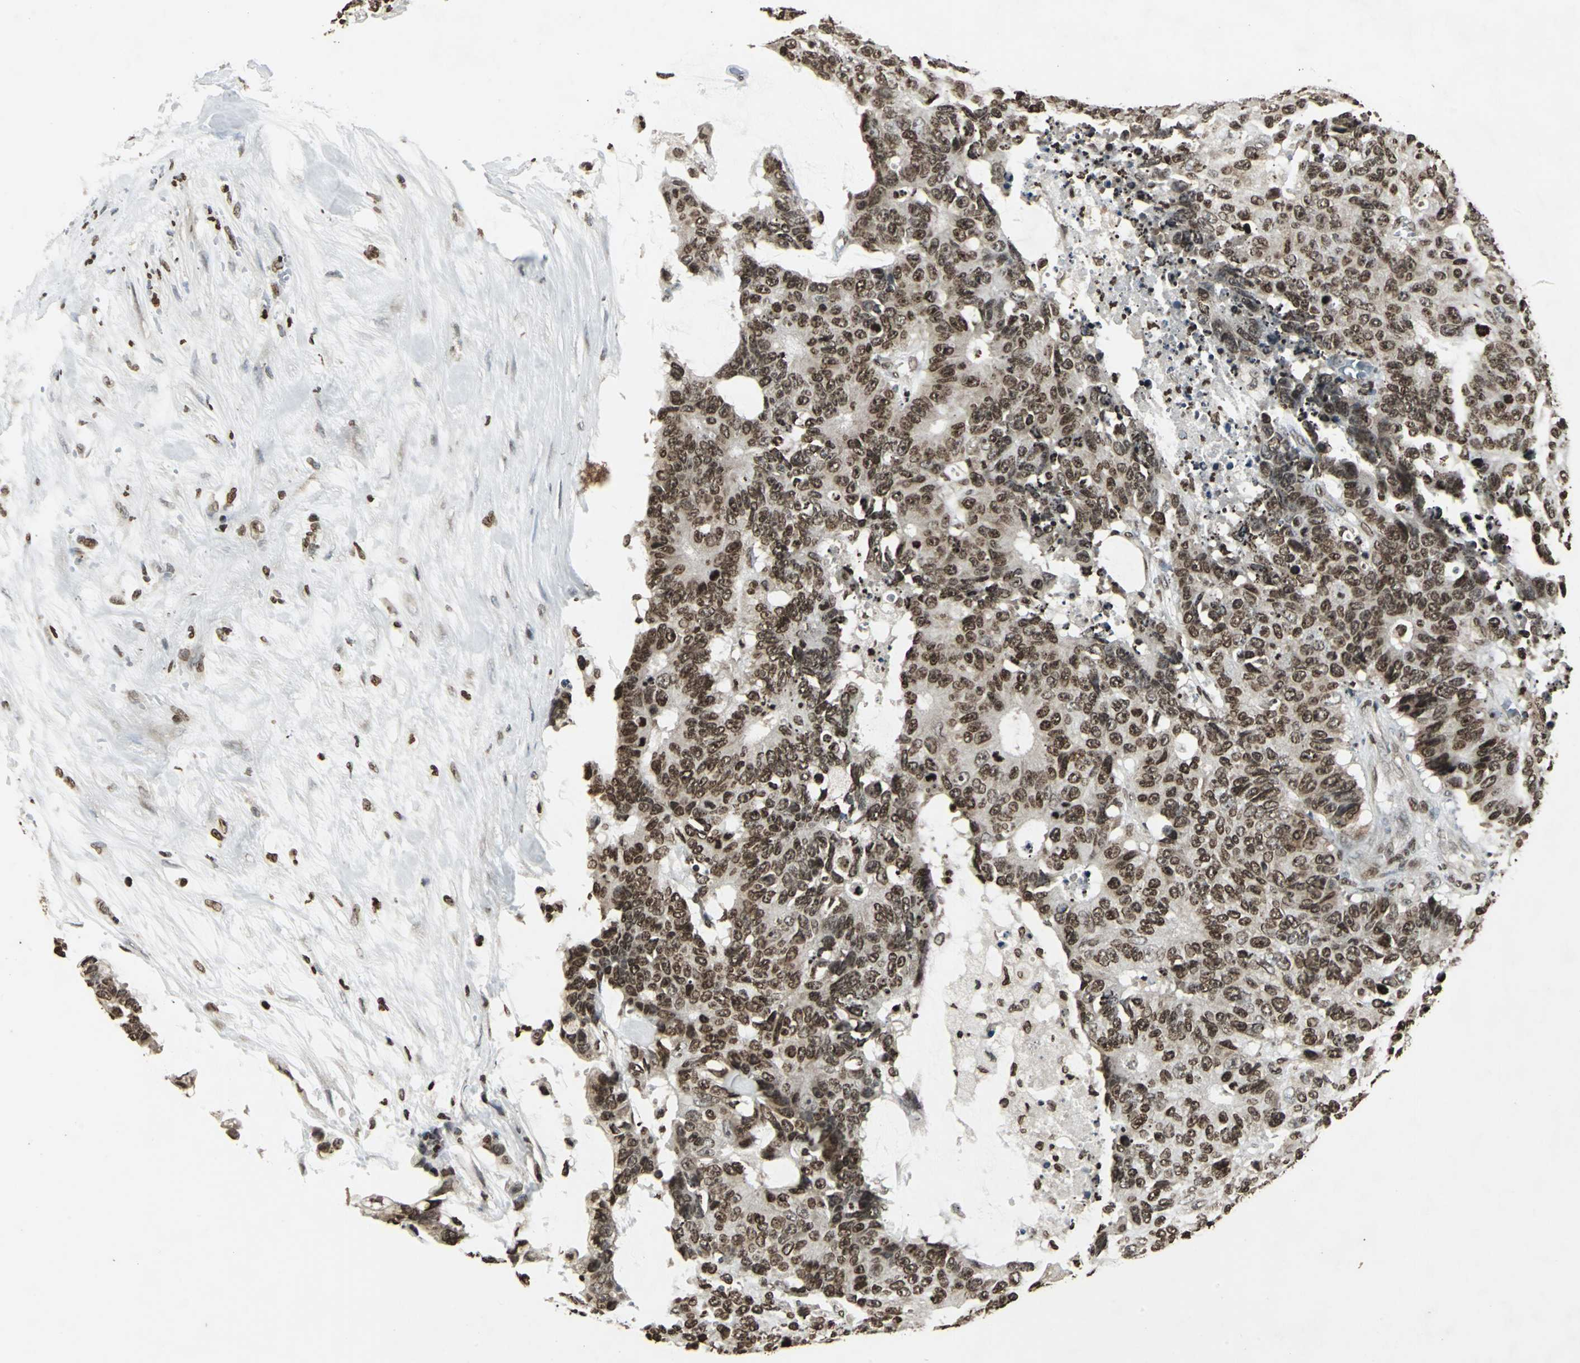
{"staining": {"intensity": "moderate", "quantity": ">75%", "location": "cytoplasmic/membranous,nuclear"}, "tissue": "colorectal cancer", "cell_type": "Tumor cells", "image_type": "cancer", "snomed": [{"axis": "morphology", "description": "Adenocarcinoma, NOS"}, {"axis": "topography", "description": "Colon"}], "caption": "Tumor cells display moderate cytoplasmic/membranous and nuclear expression in approximately >75% of cells in colorectal adenocarcinoma.", "gene": "AHR", "patient": {"sex": "female", "age": 86}}